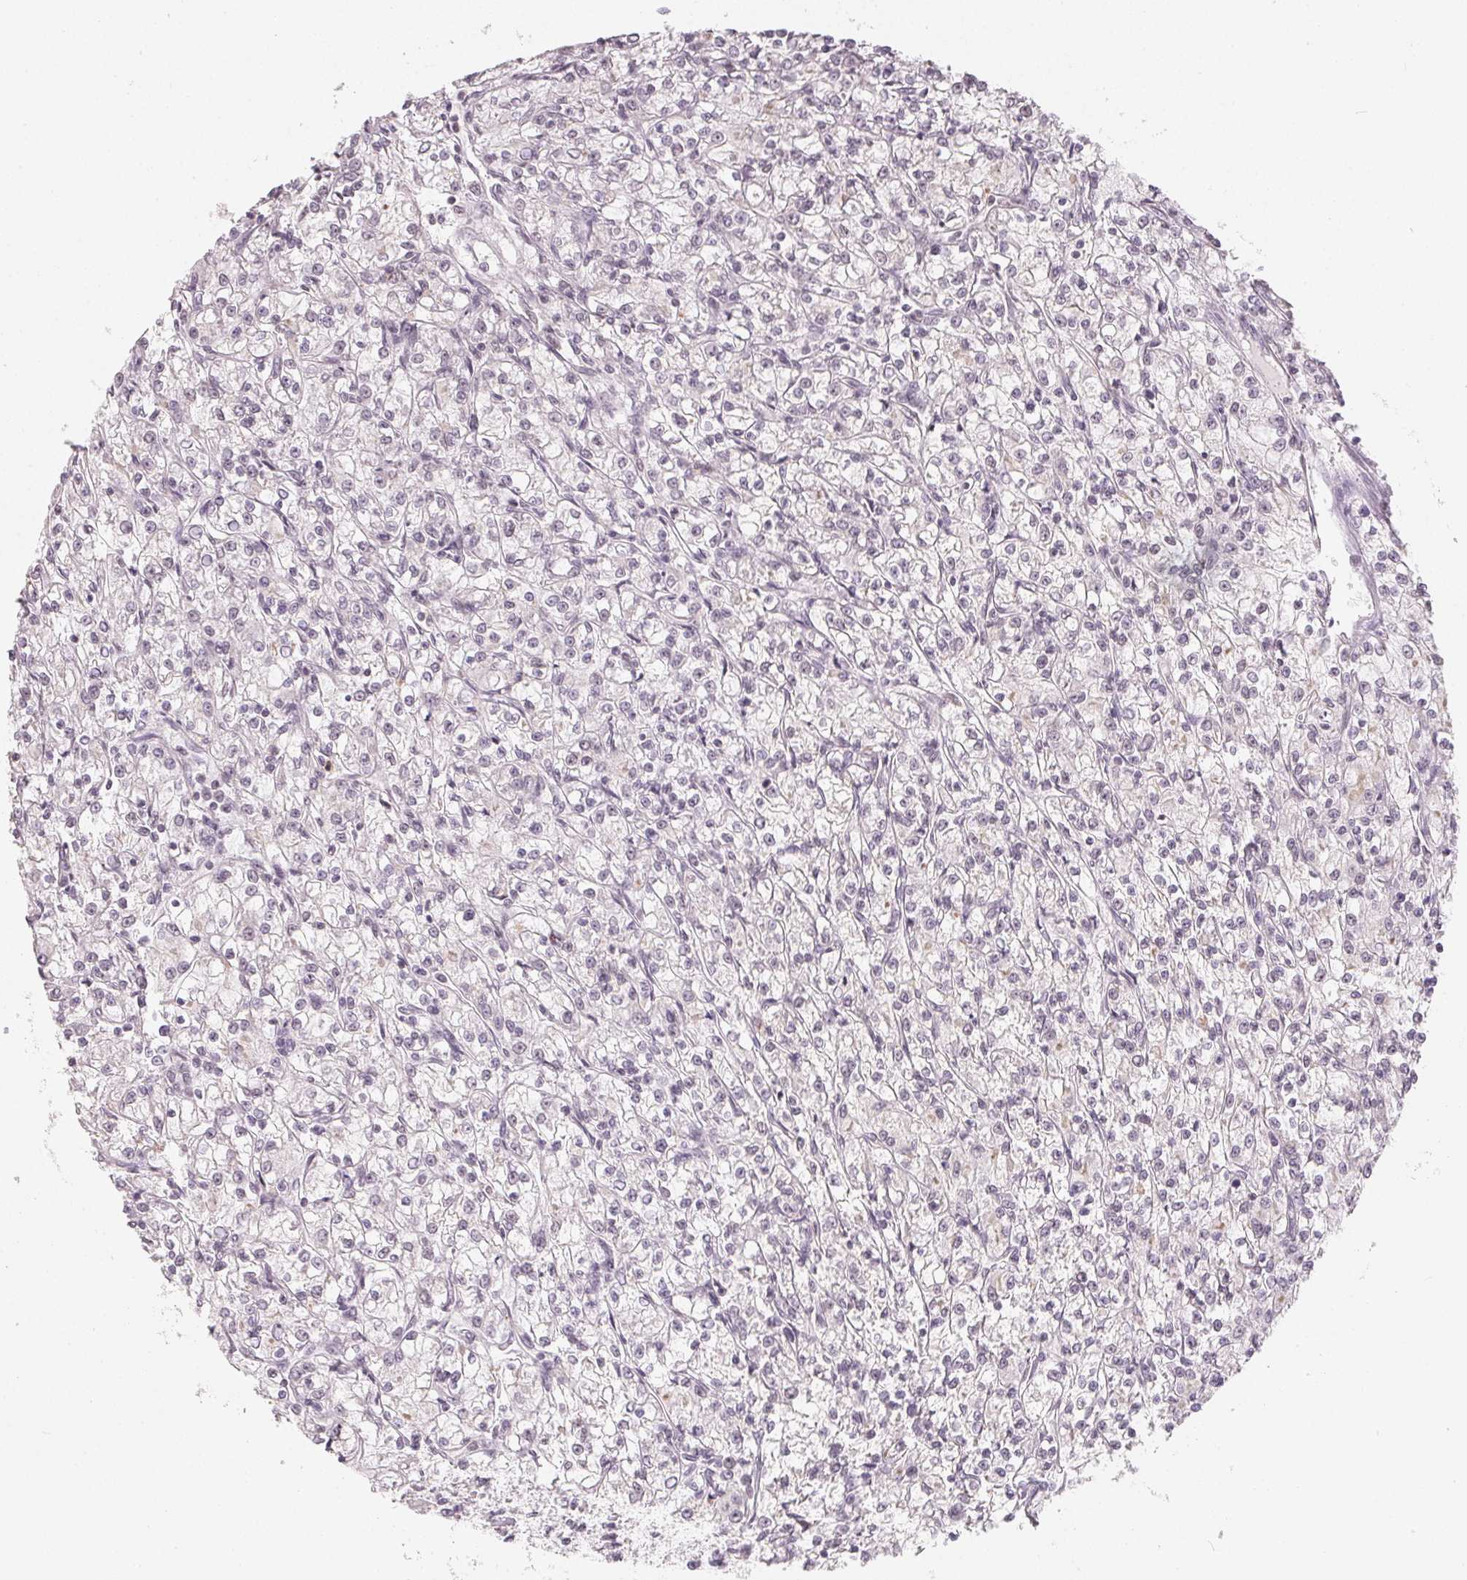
{"staining": {"intensity": "negative", "quantity": "none", "location": "none"}, "tissue": "renal cancer", "cell_type": "Tumor cells", "image_type": "cancer", "snomed": [{"axis": "morphology", "description": "Adenocarcinoma, NOS"}, {"axis": "topography", "description": "Kidney"}], "caption": "Immunohistochemistry (IHC) histopathology image of human renal cancer (adenocarcinoma) stained for a protein (brown), which exhibits no staining in tumor cells.", "gene": "NXF3", "patient": {"sex": "female", "age": 59}}